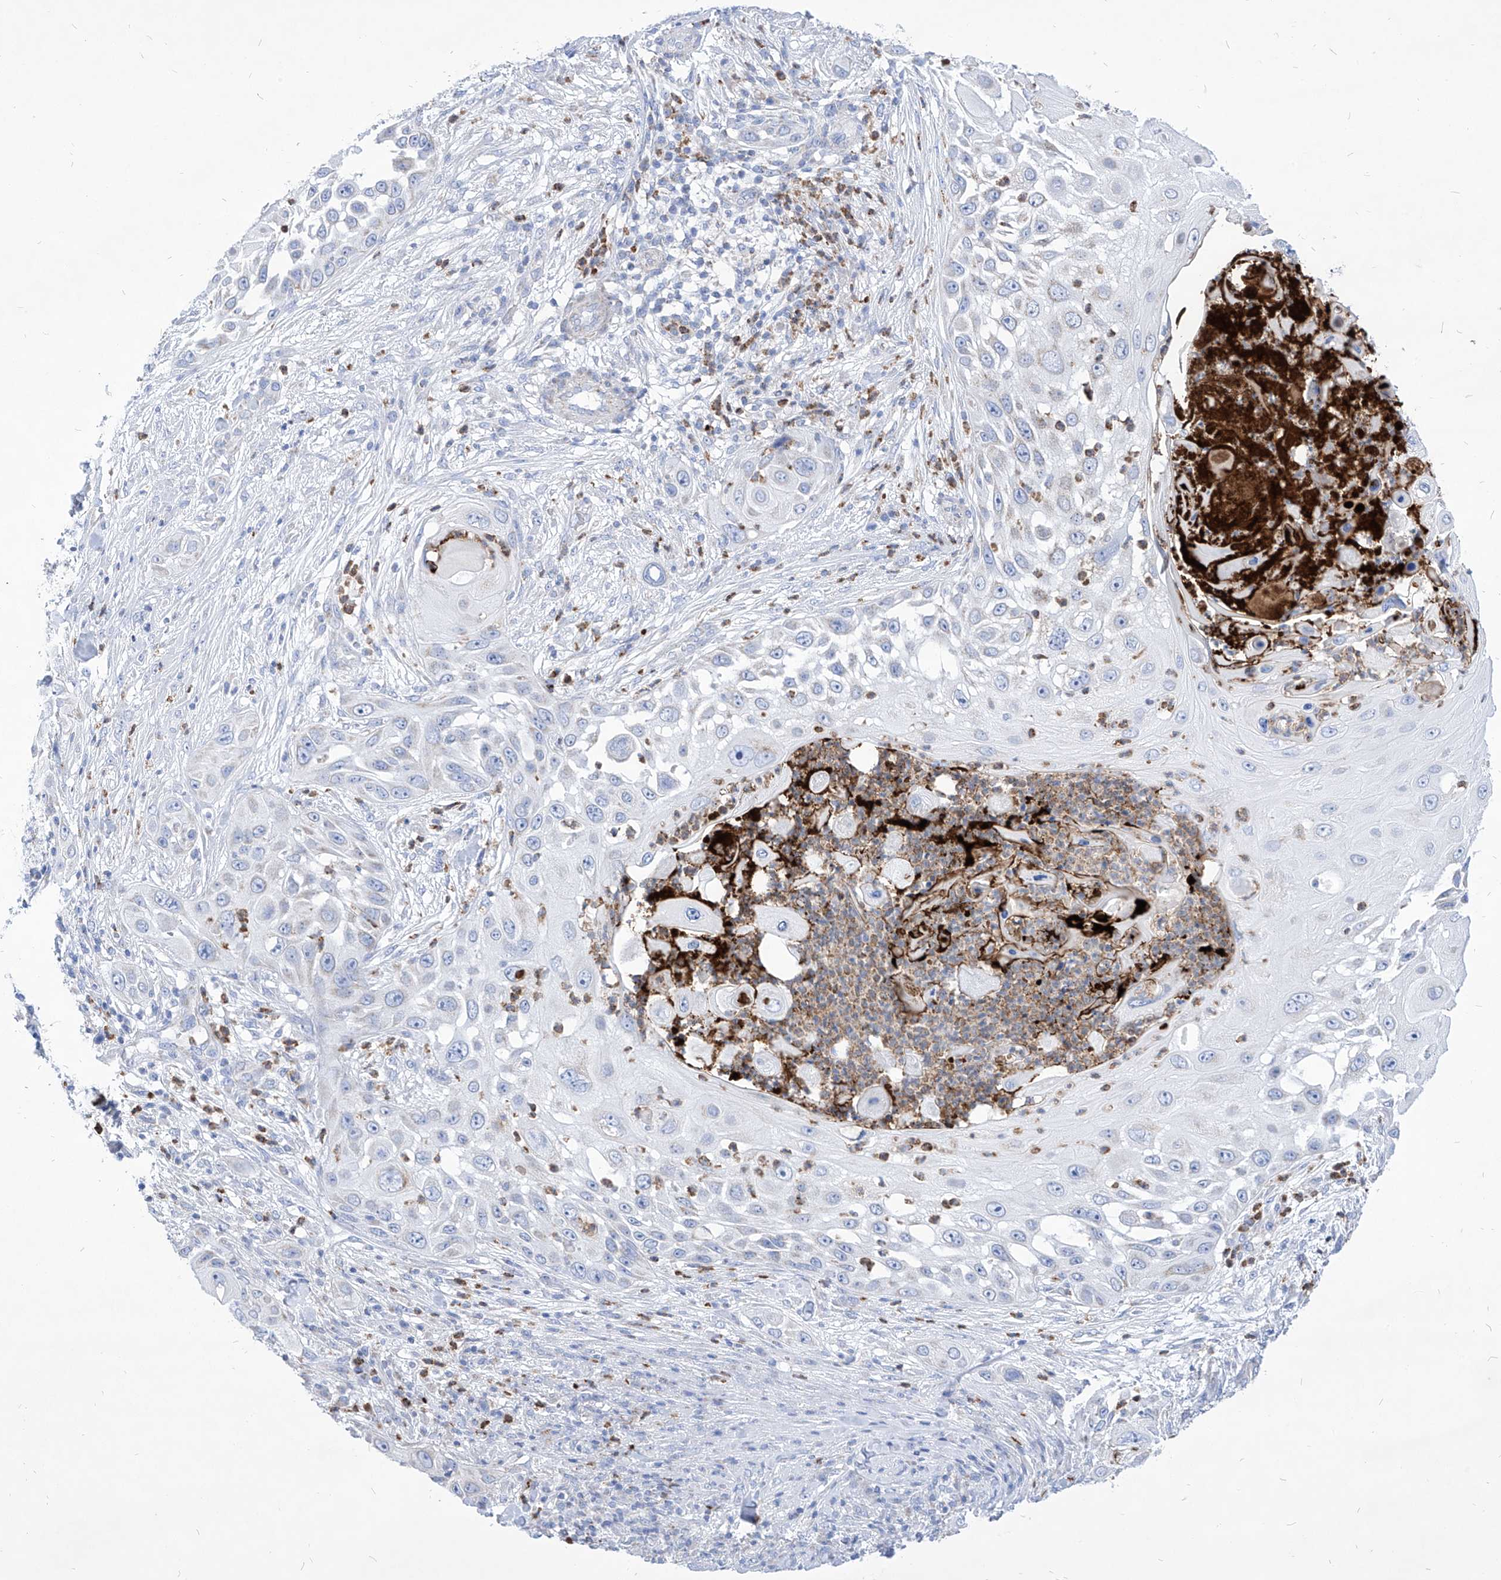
{"staining": {"intensity": "negative", "quantity": "none", "location": "none"}, "tissue": "skin cancer", "cell_type": "Tumor cells", "image_type": "cancer", "snomed": [{"axis": "morphology", "description": "Squamous cell carcinoma, NOS"}, {"axis": "topography", "description": "Skin"}], "caption": "DAB (3,3'-diaminobenzidine) immunohistochemical staining of skin squamous cell carcinoma demonstrates no significant expression in tumor cells.", "gene": "COQ3", "patient": {"sex": "female", "age": 44}}